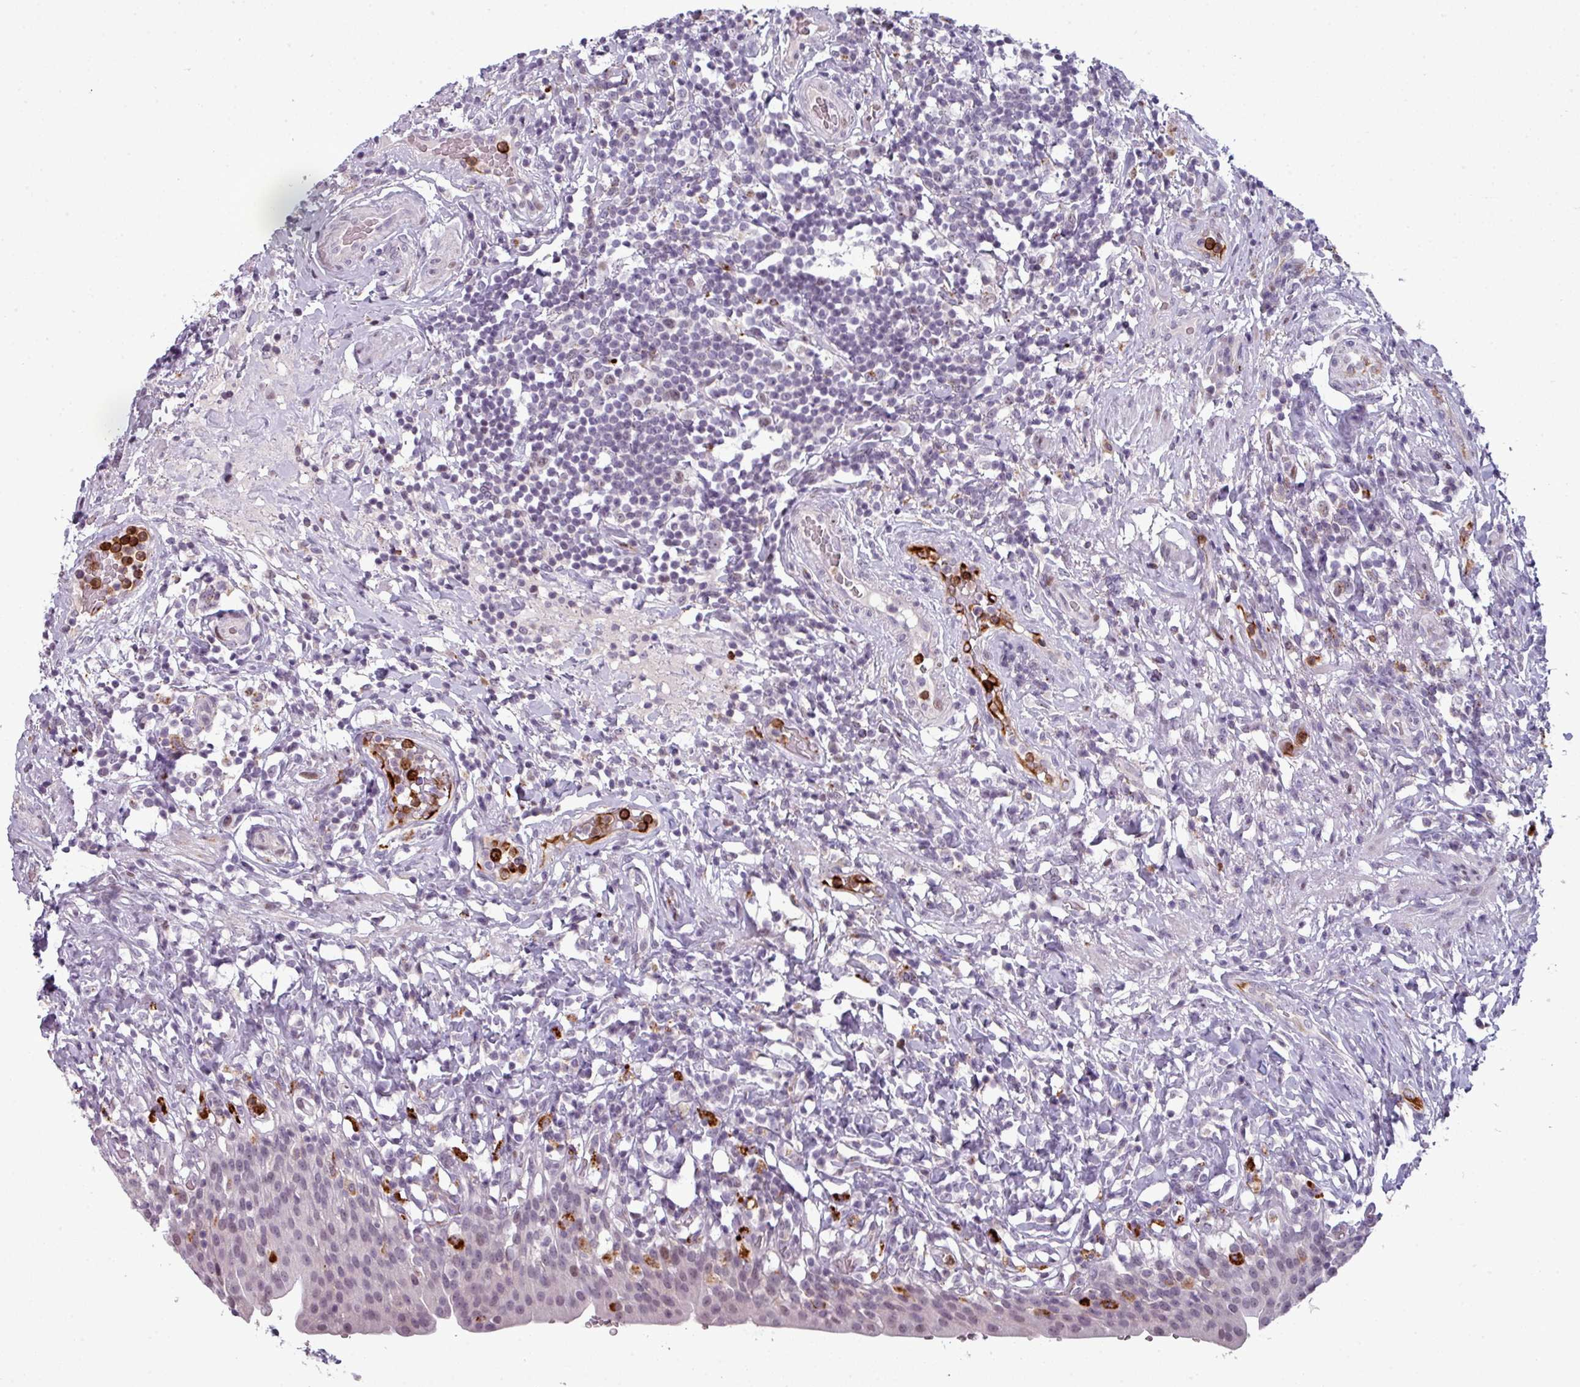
{"staining": {"intensity": "negative", "quantity": "none", "location": "none"}, "tissue": "urinary bladder", "cell_type": "Urothelial cells", "image_type": "normal", "snomed": [{"axis": "morphology", "description": "Normal tissue, NOS"}, {"axis": "morphology", "description": "Inflammation, NOS"}, {"axis": "topography", "description": "Urinary bladder"}], "caption": "The immunohistochemistry photomicrograph has no significant expression in urothelial cells of urinary bladder. (Stains: DAB (3,3'-diaminobenzidine) immunohistochemistry with hematoxylin counter stain, Microscopy: brightfield microscopy at high magnification).", "gene": "TMEFF1", "patient": {"sex": "male", "age": 64}}